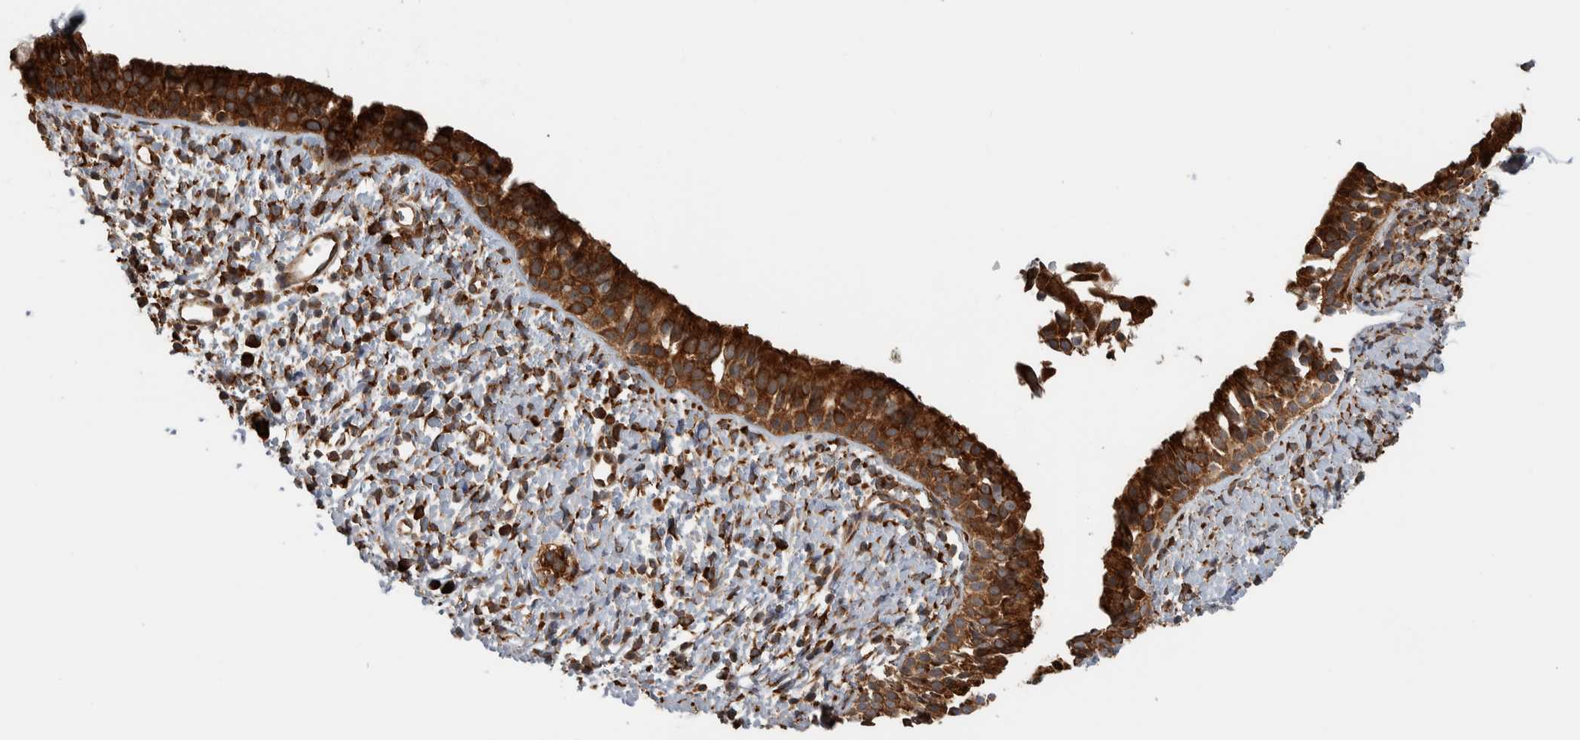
{"staining": {"intensity": "strong", "quantity": ">75%", "location": "cytoplasmic/membranous"}, "tissue": "nasopharynx", "cell_type": "Respiratory epithelial cells", "image_type": "normal", "snomed": [{"axis": "morphology", "description": "Normal tissue, NOS"}, {"axis": "topography", "description": "Nasopharynx"}], "caption": "Unremarkable nasopharynx exhibits strong cytoplasmic/membranous staining in approximately >75% of respiratory epithelial cells, visualized by immunohistochemistry. (IHC, brightfield microscopy, high magnification).", "gene": "EIF3H", "patient": {"sex": "male", "age": 22}}